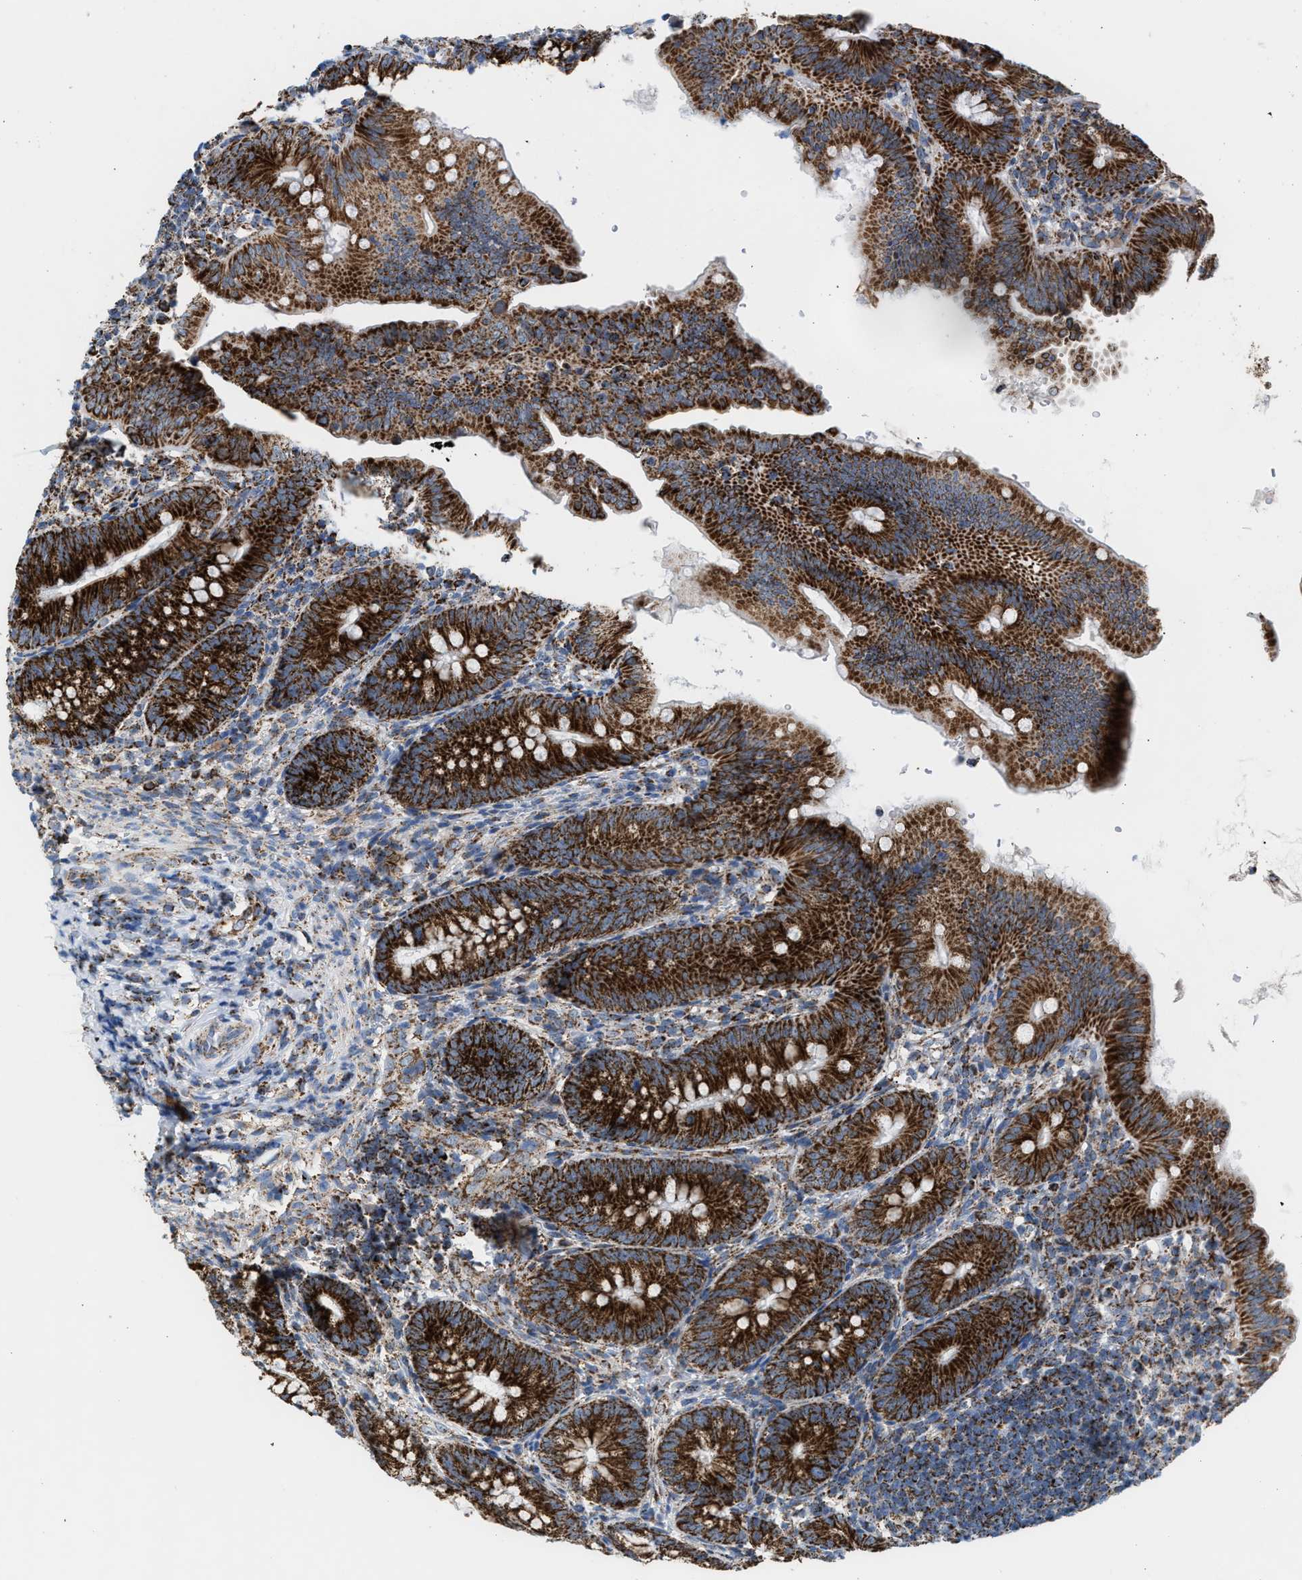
{"staining": {"intensity": "strong", "quantity": ">75%", "location": "cytoplasmic/membranous"}, "tissue": "appendix", "cell_type": "Glandular cells", "image_type": "normal", "snomed": [{"axis": "morphology", "description": "Normal tissue, NOS"}, {"axis": "topography", "description": "Appendix"}], "caption": "IHC micrograph of benign appendix: appendix stained using immunohistochemistry (IHC) shows high levels of strong protein expression localized specifically in the cytoplasmic/membranous of glandular cells, appearing as a cytoplasmic/membranous brown color.", "gene": "PMPCA", "patient": {"sex": "male", "age": 1}}